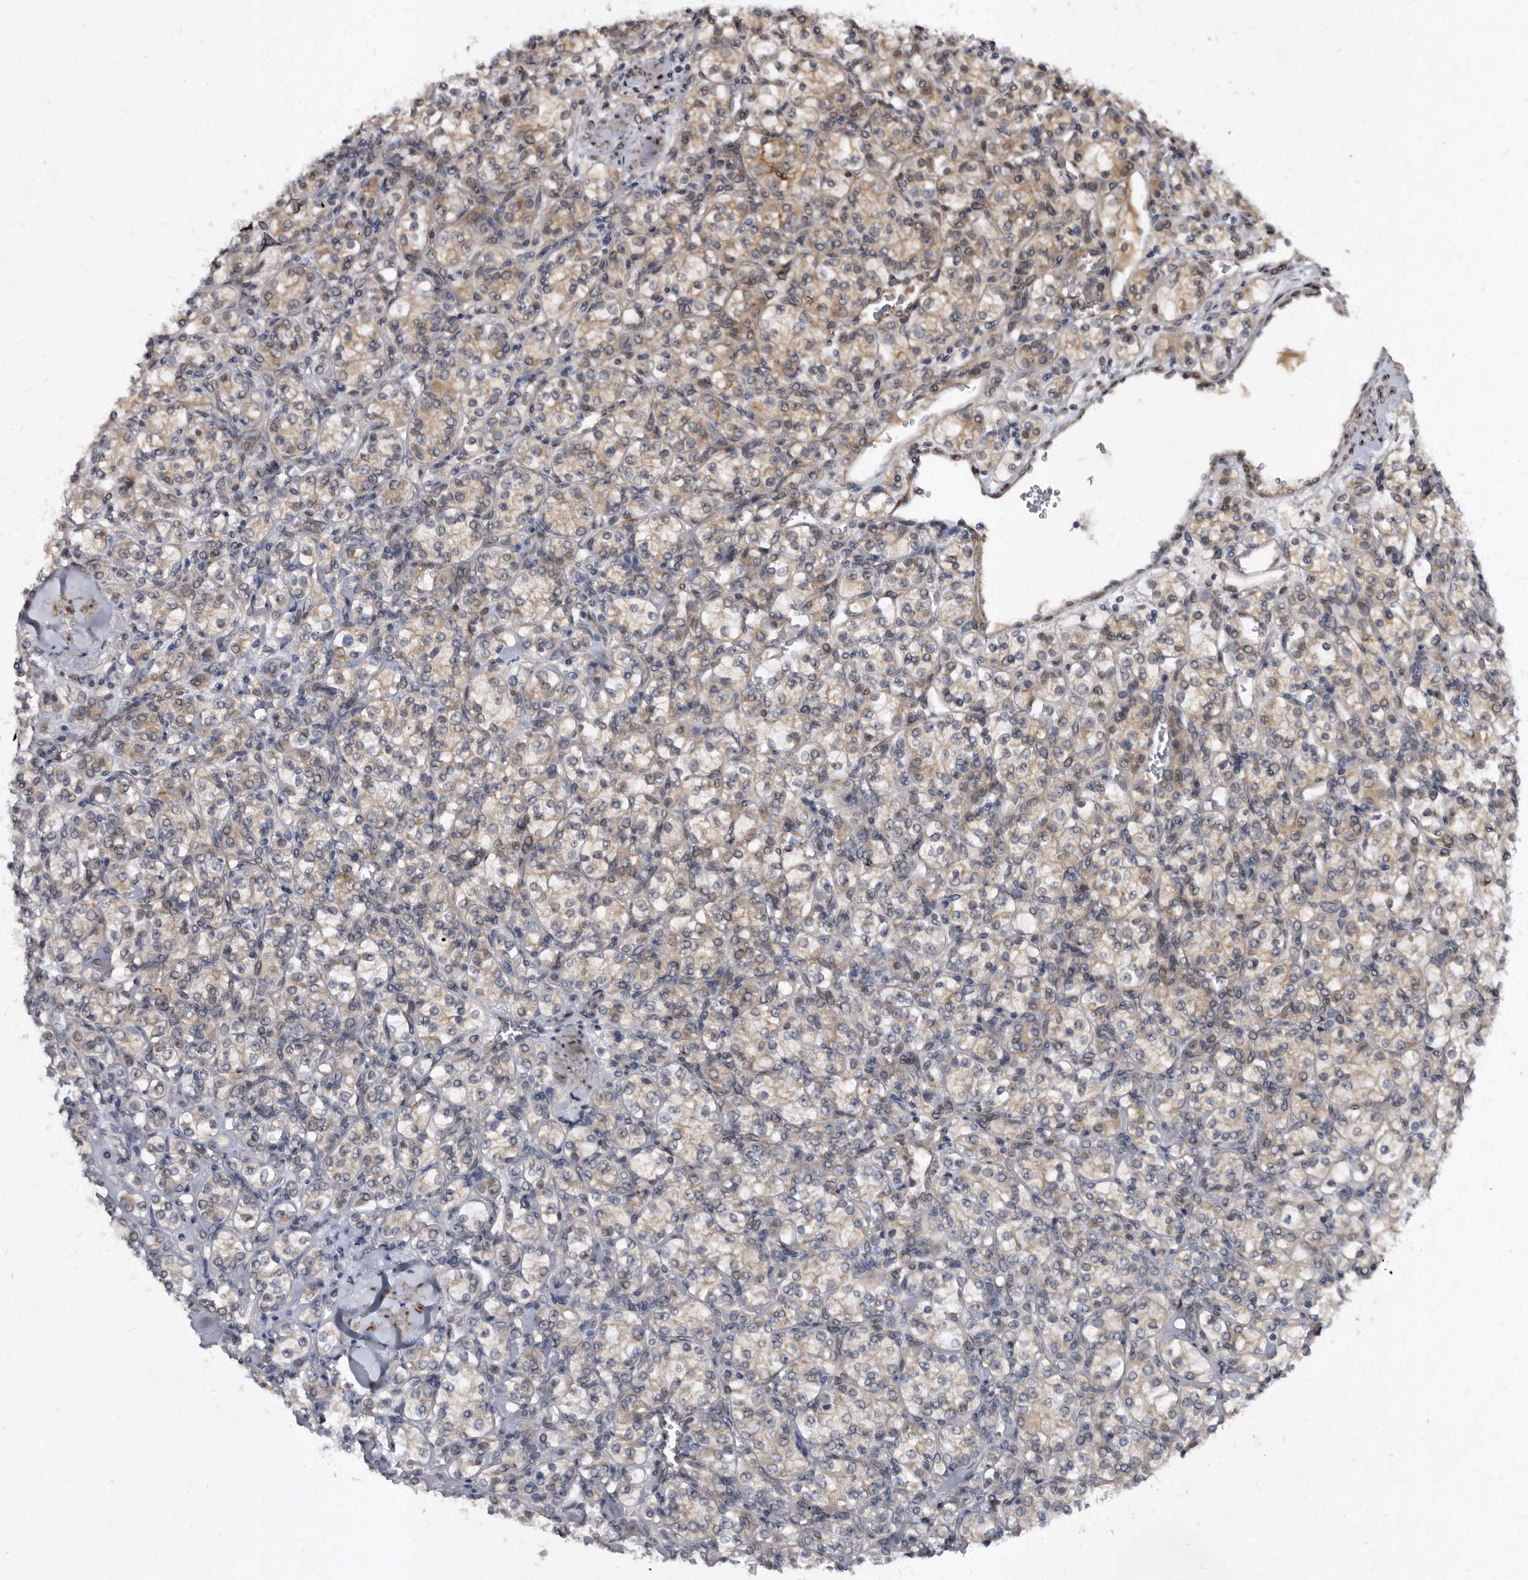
{"staining": {"intensity": "weak", "quantity": "25%-75%", "location": "cytoplasmic/membranous"}, "tissue": "renal cancer", "cell_type": "Tumor cells", "image_type": "cancer", "snomed": [{"axis": "morphology", "description": "Adenocarcinoma, NOS"}, {"axis": "topography", "description": "Kidney"}], "caption": "Human renal adenocarcinoma stained with a protein marker reveals weak staining in tumor cells.", "gene": "PROM1", "patient": {"sex": "male", "age": 77}}